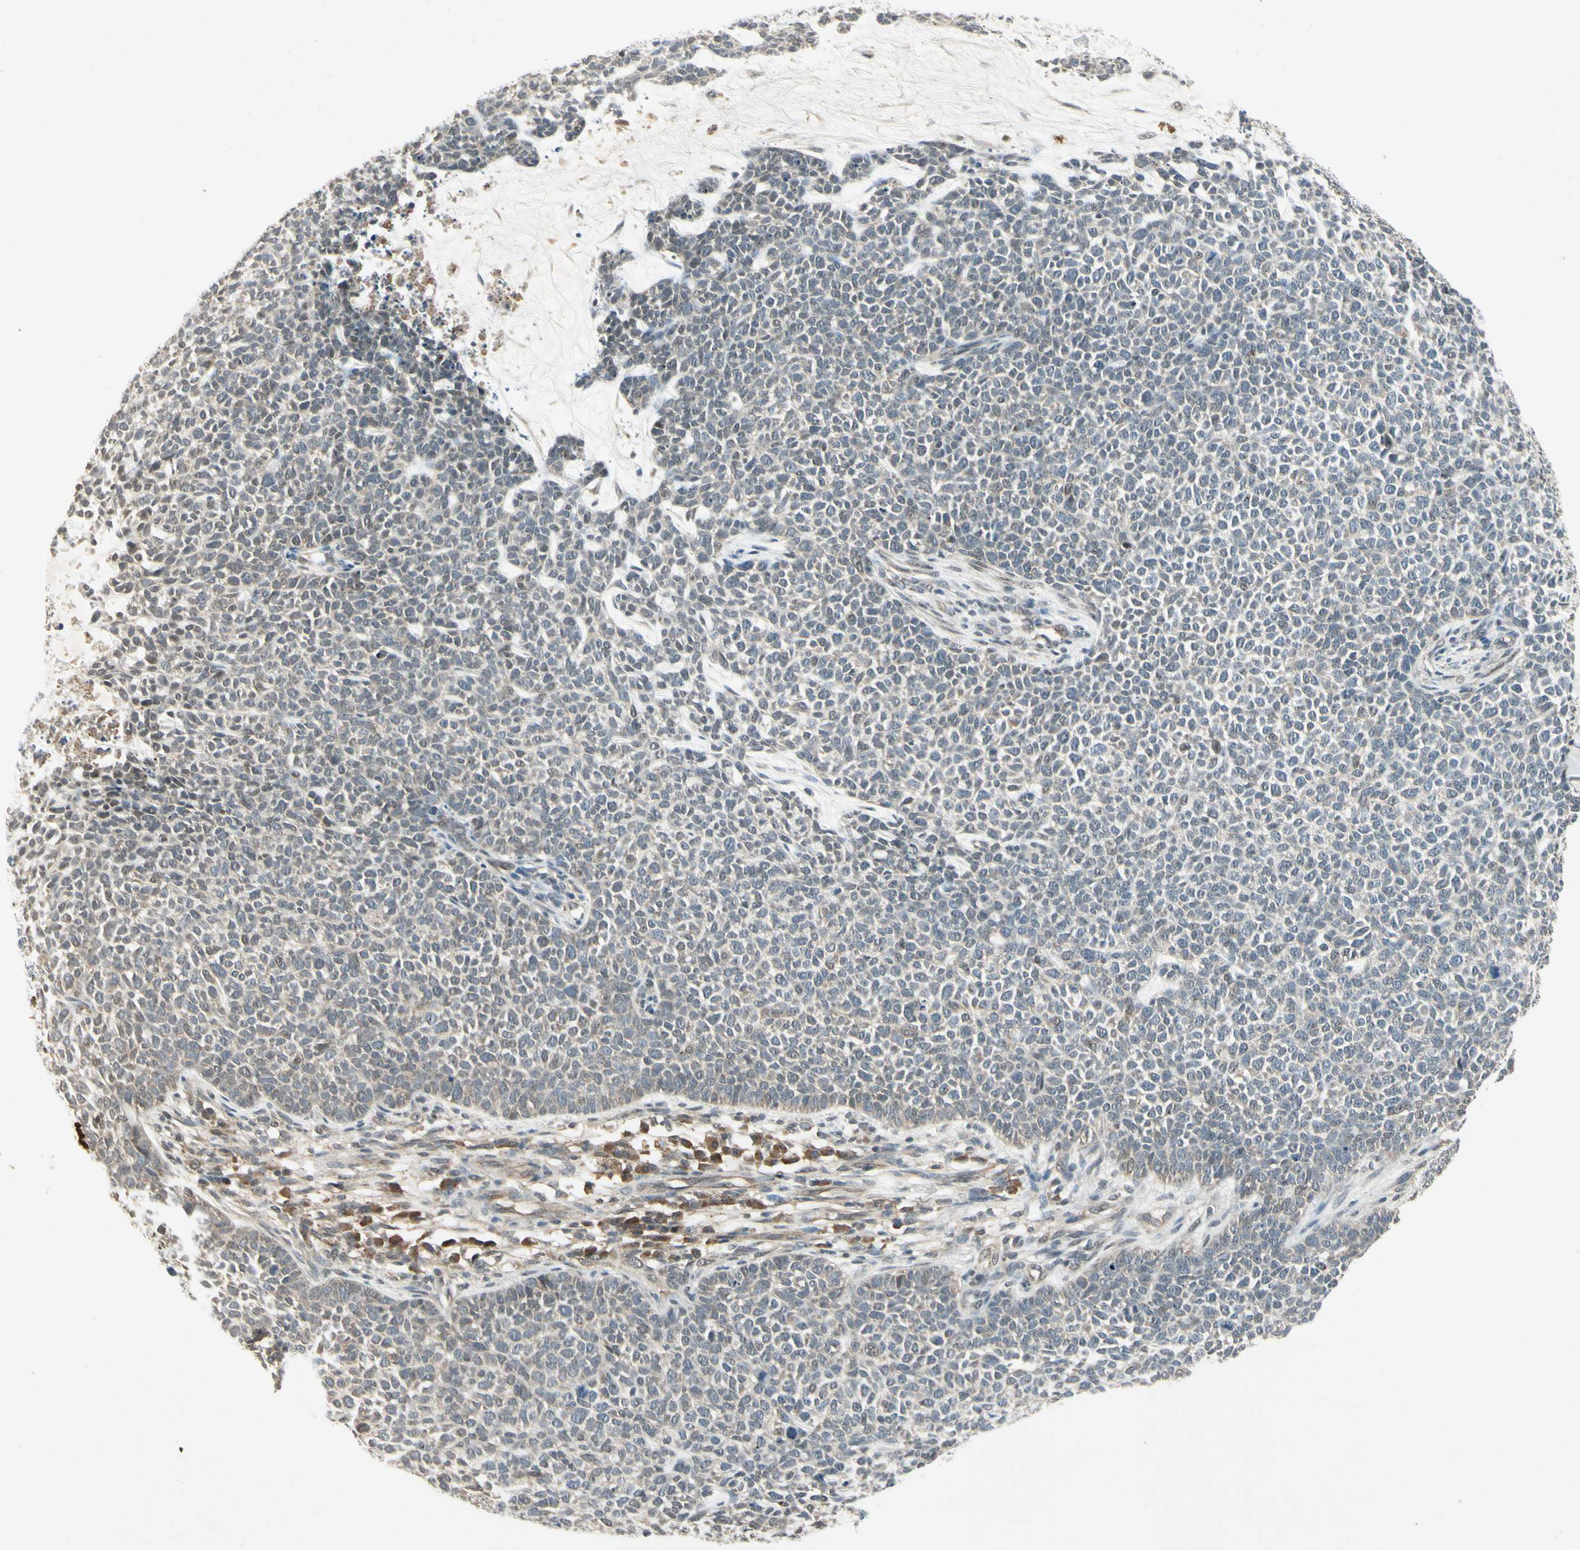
{"staining": {"intensity": "weak", "quantity": ">75%", "location": "cytoplasmic/membranous"}, "tissue": "skin cancer", "cell_type": "Tumor cells", "image_type": "cancer", "snomed": [{"axis": "morphology", "description": "Basal cell carcinoma"}, {"axis": "topography", "description": "Skin"}], "caption": "Tumor cells display low levels of weak cytoplasmic/membranous positivity in approximately >75% of cells in skin basal cell carcinoma. (IHC, brightfield microscopy, high magnification).", "gene": "PSMD5", "patient": {"sex": "female", "age": 84}}